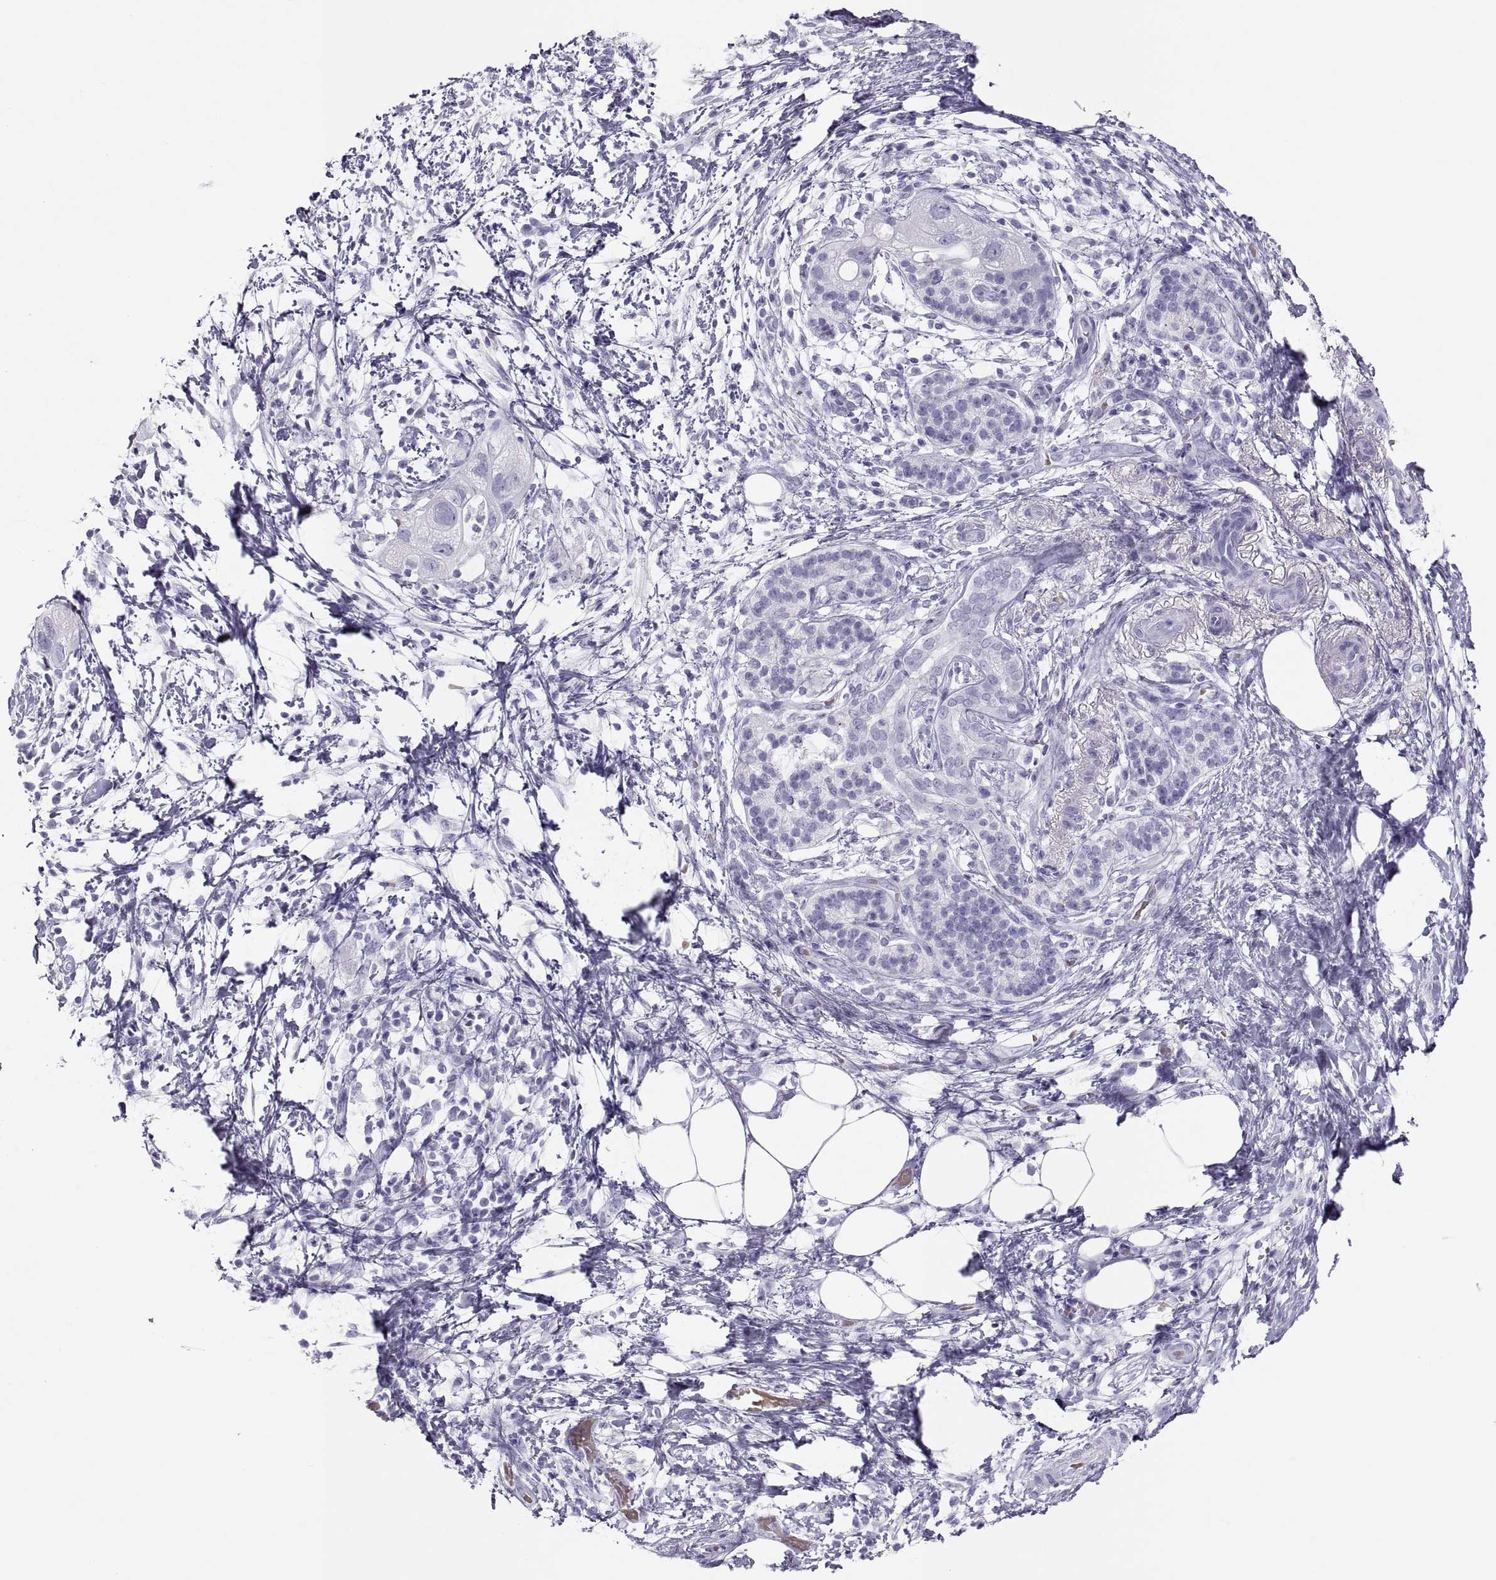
{"staining": {"intensity": "negative", "quantity": "none", "location": "none"}, "tissue": "pancreatic cancer", "cell_type": "Tumor cells", "image_type": "cancer", "snomed": [{"axis": "morphology", "description": "Adenocarcinoma, NOS"}, {"axis": "topography", "description": "Pancreas"}], "caption": "There is no significant expression in tumor cells of pancreatic cancer (adenocarcinoma).", "gene": "SEMG1", "patient": {"sex": "female", "age": 72}}